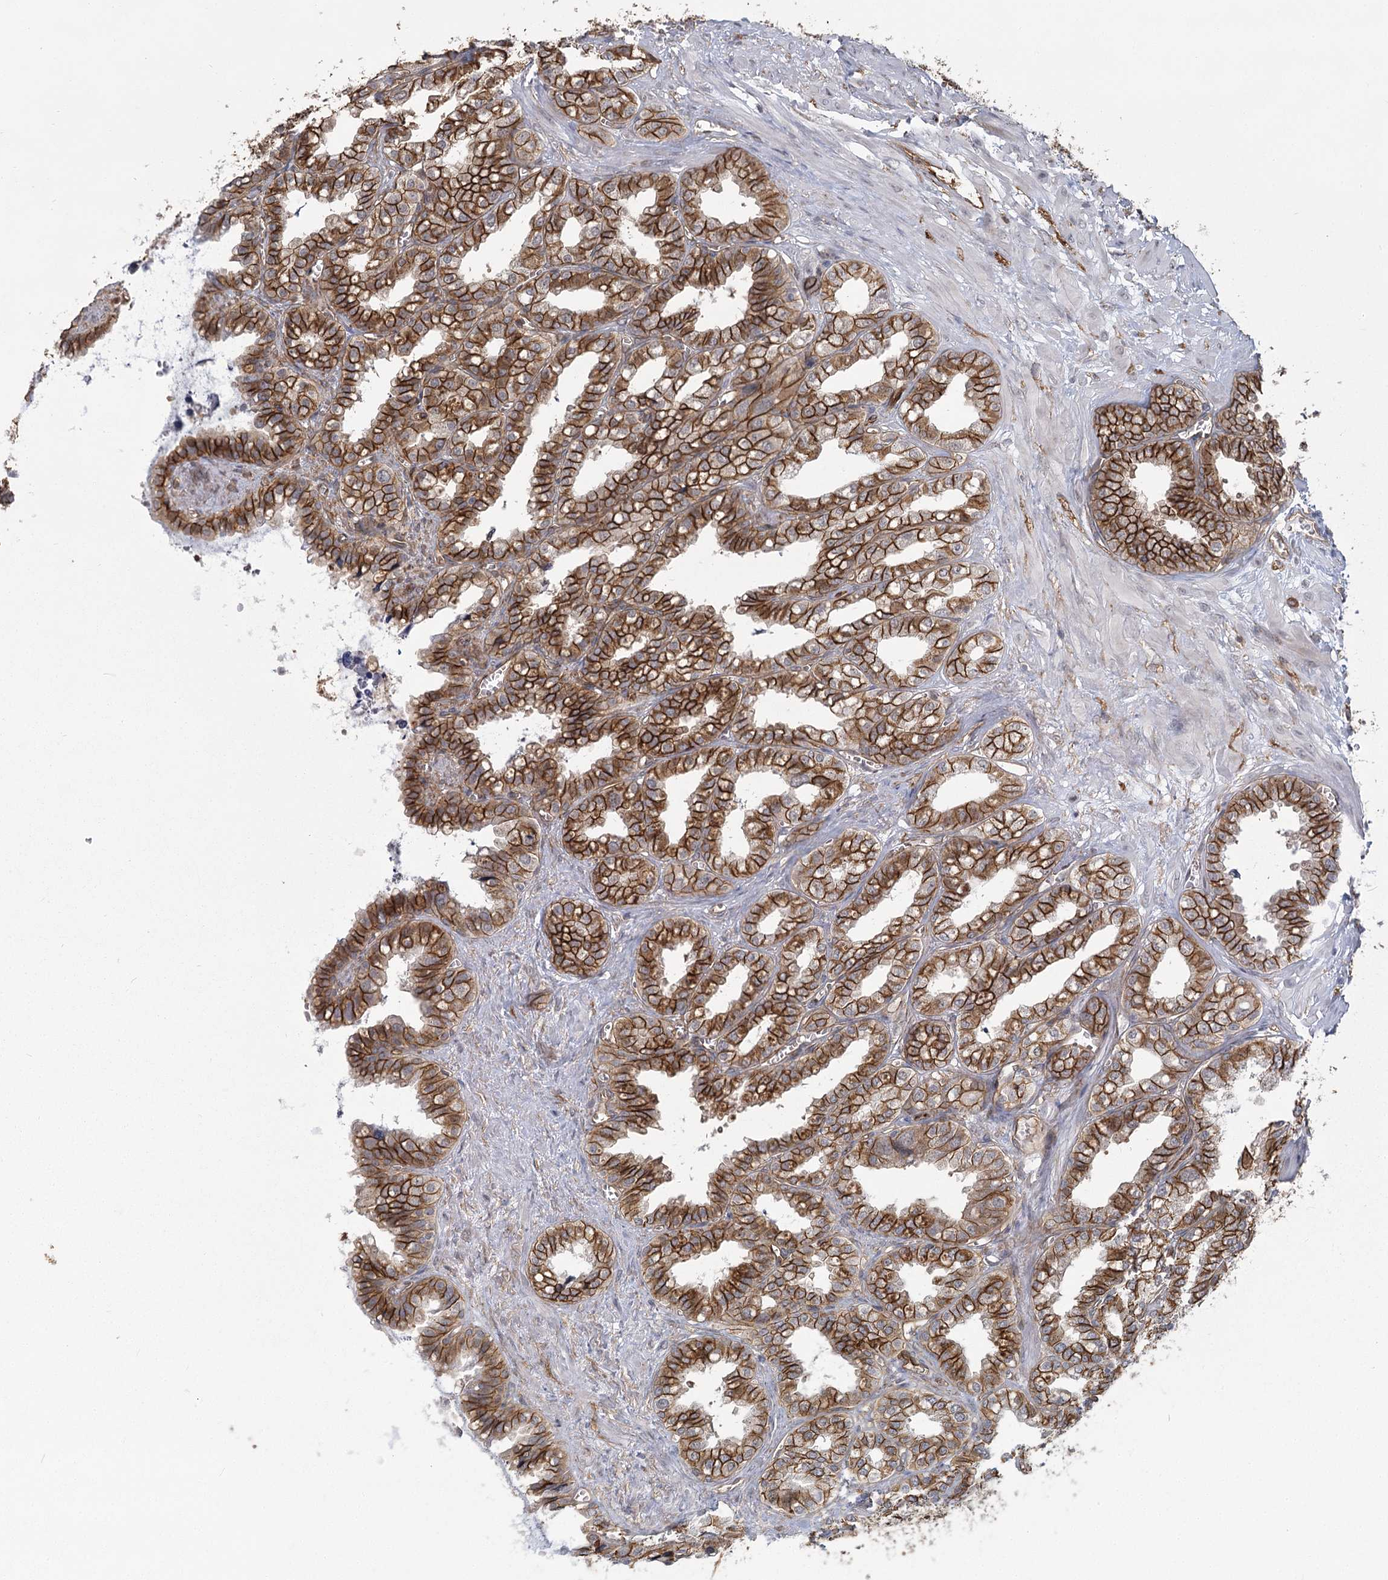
{"staining": {"intensity": "strong", "quantity": "25%-75%", "location": "cytoplasmic/membranous"}, "tissue": "seminal vesicle", "cell_type": "Glandular cells", "image_type": "normal", "snomed": [{"axis": "morphology", "description": "Normal tissue, NOS"}, {"axis": "topography", "description": "Prostate"}, {"axis": "topography", "description": "Seminal veicle"}], "caption": "An immunohistochemistry (IHC) photomicrograph of normal tissue is shown. Protein staining in brown shows strong cytoplasmic/membranous positivity in seminal vesicle within glandular cells.", "gene": "RPP14", "patient": {"sex": "male", "age": 51}}